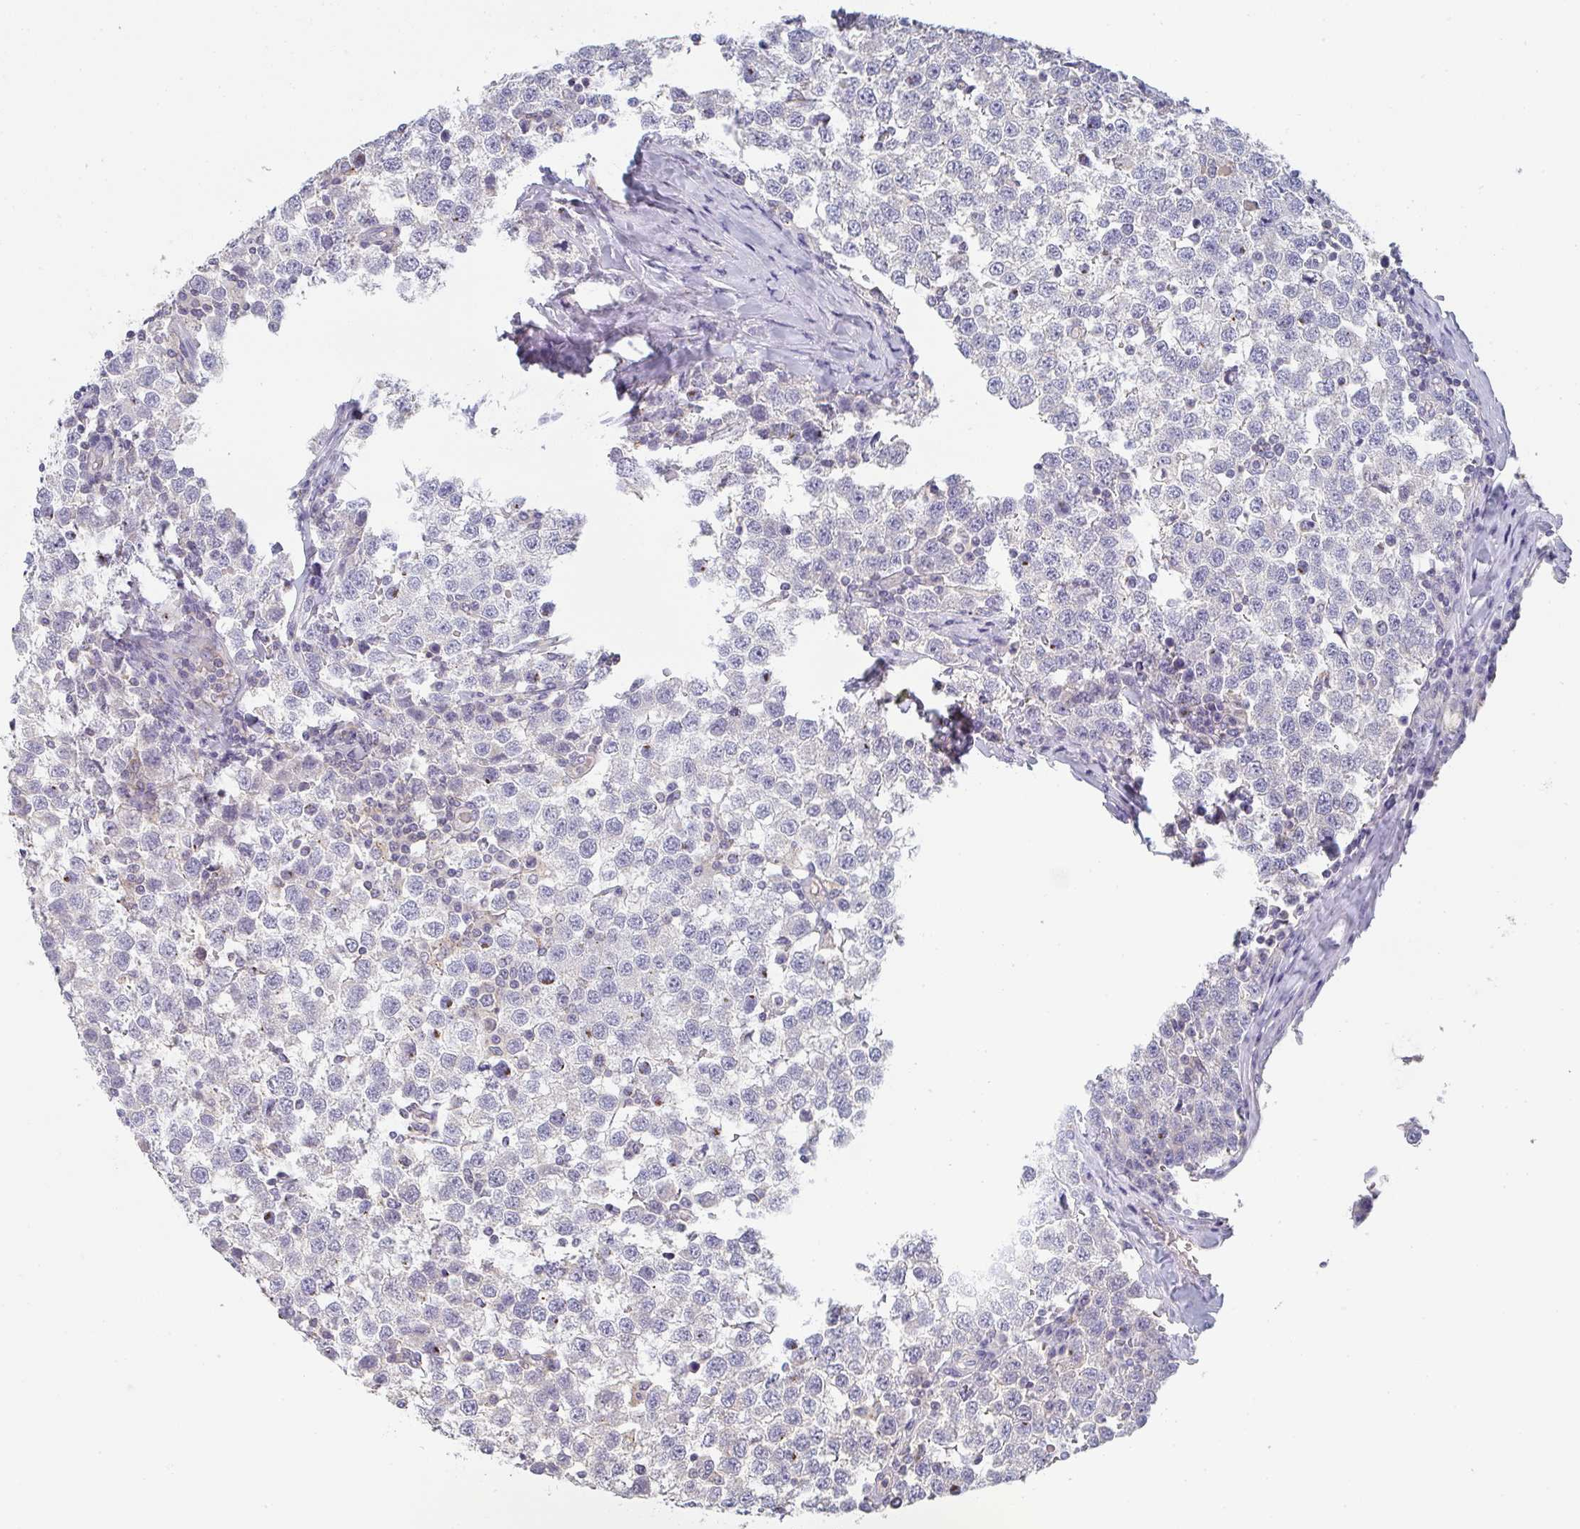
{"staining": {"intensity": "negative", "quantity": "none", "location": "none"}, "tissue": "testis cancer", "cell_type": "Tumor cells", "image_type": "cancer", "snomed": [{"axis": "morphology", "description": "Seminoma, NOS"}, {"axis": "topography", "description": "Testis"}], "caption": "An immunohistochemistry (IHC) micrograph of testis cancer (seminoma) is shown. There is no staining in tumor cells of testis cancer (seminoma).", "gene": "CHMP5", "patient": {"sex": "male", "age": 34}}